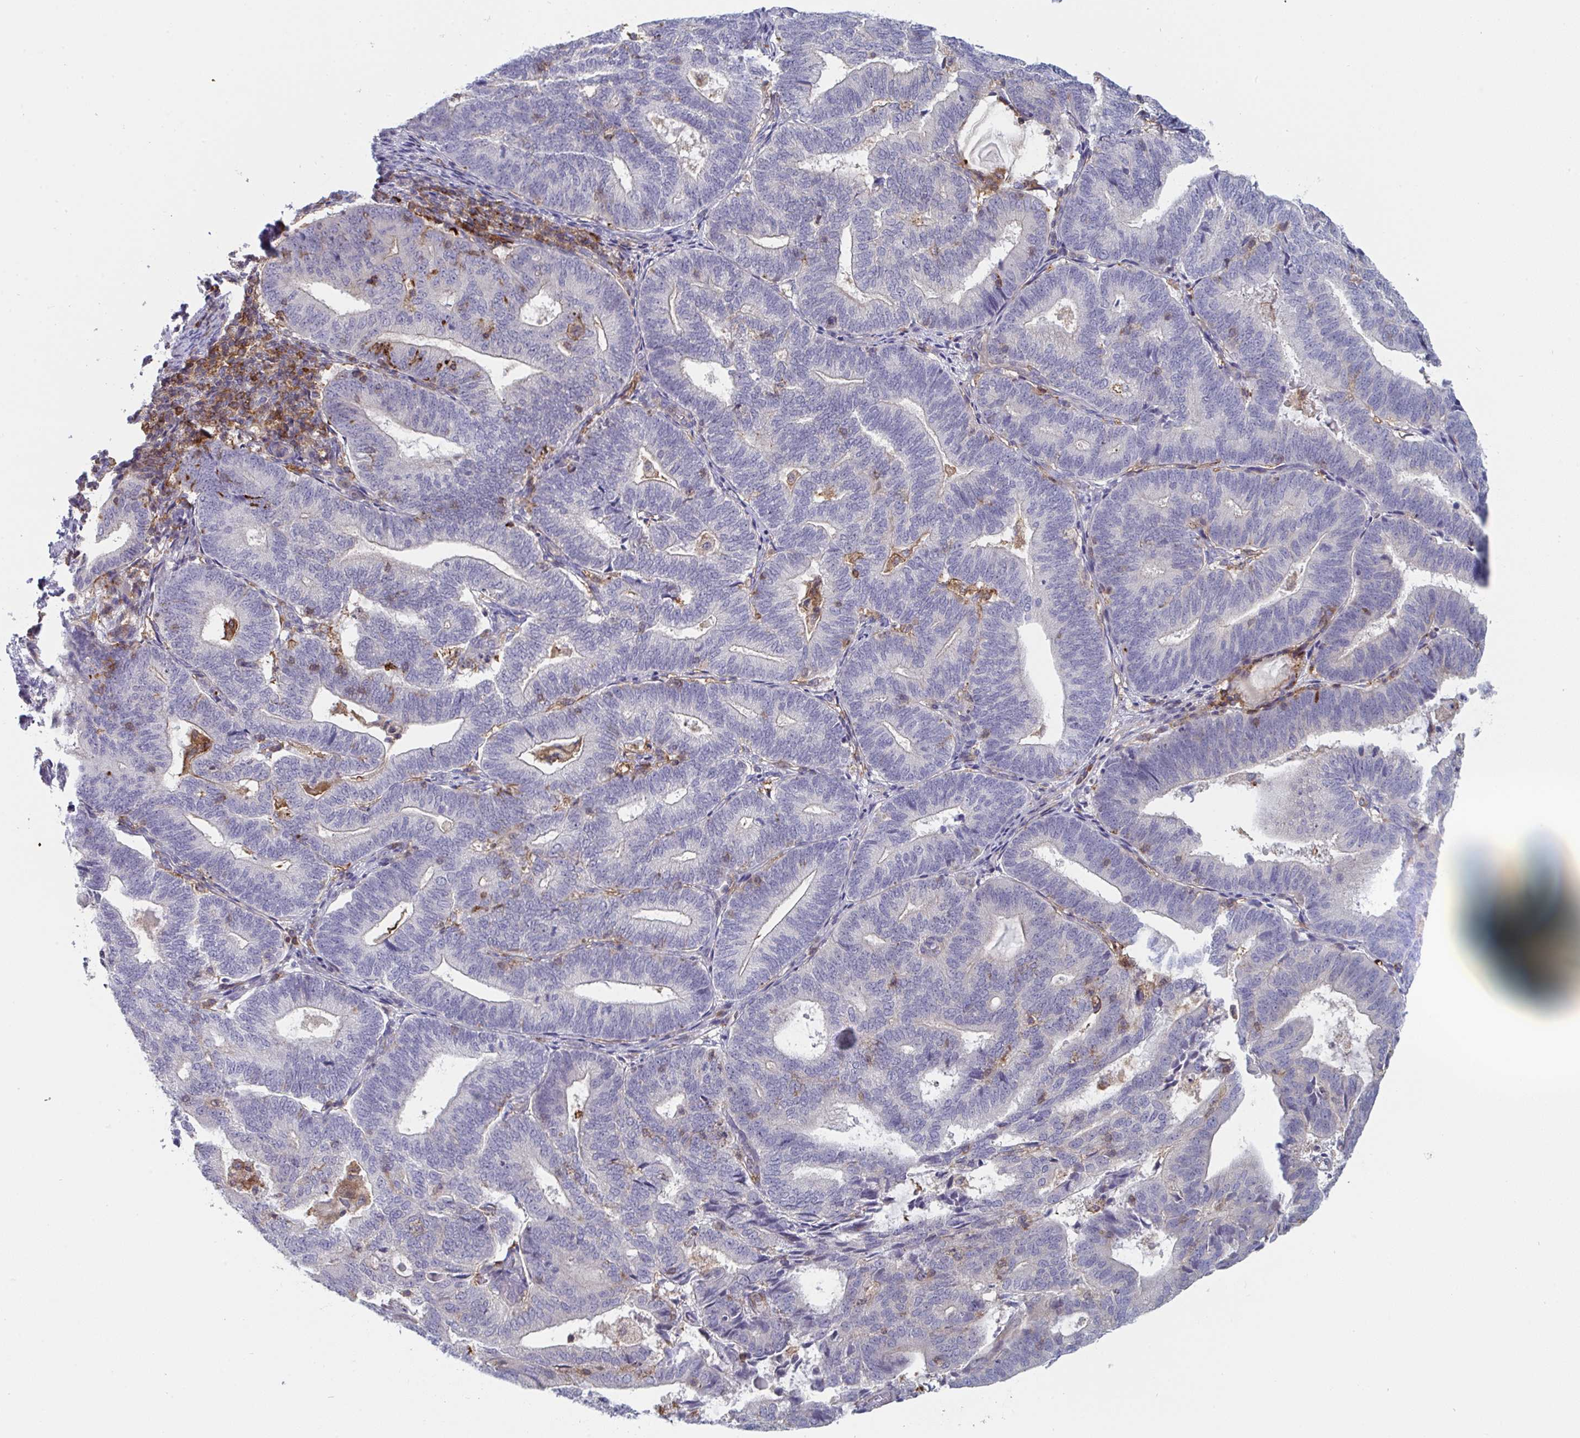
{"staining": {"intensity": "negative", "quantity": "none", "location": "none"}, "tissue": "endometrial cancer", "cell_type": "Tumor cells", "image_type": "cancer", "snomed": [{"axis": "morphology", "description": "Adenocarcinoma, NOS"}, {"axis": "topography", "description": "Endometrium"}], "caption": "A high-resolution histopathology image shows immunohistochemistry staining of endometrial cancer (adenocarcinoma), which exhibits no significant positivity in tumor cells.", "gene": "DISP2", "patient": {"sex": "female", "age": 70}}